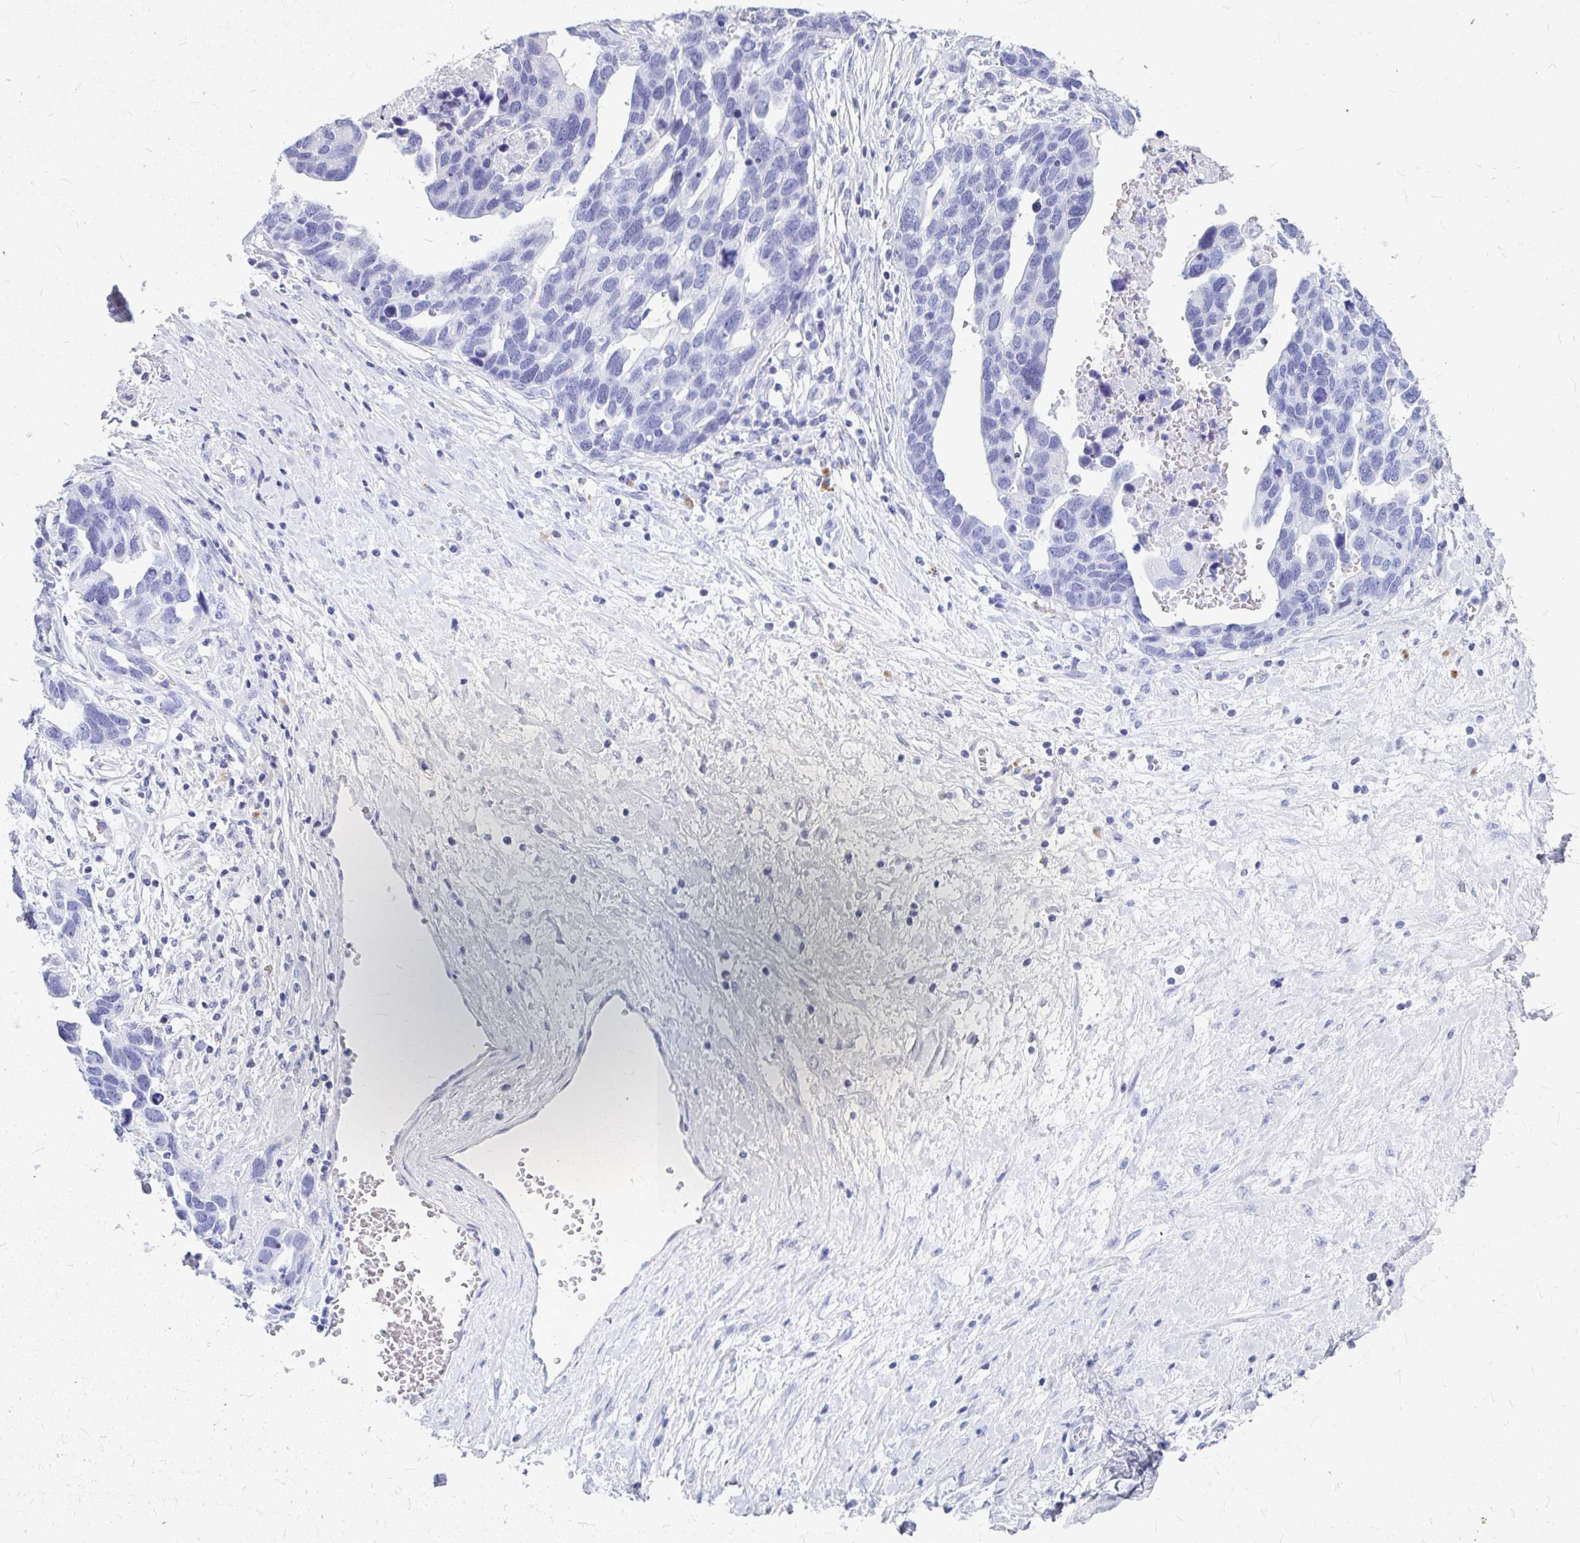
{"staining": {"intensity": "negative", "quantity": "none", "location": "none"}, "tissue": "ovarian cancer", "cell_type": "Tumor cells", "image_type": "cancer", "snomed": [{"axis": "morphology", "description": "Cystadenocarcinoma, serous, NOS"}, {"axis": "topography", "description": "Ovary"}], "caption": "DAB immunohistochemical staining of serous cystadenocarcinoma (ovarian) exhibits no significant expression in tumor cells.", "gene": "OR5J2", "patient": {"sex": "female", "age": 54}}